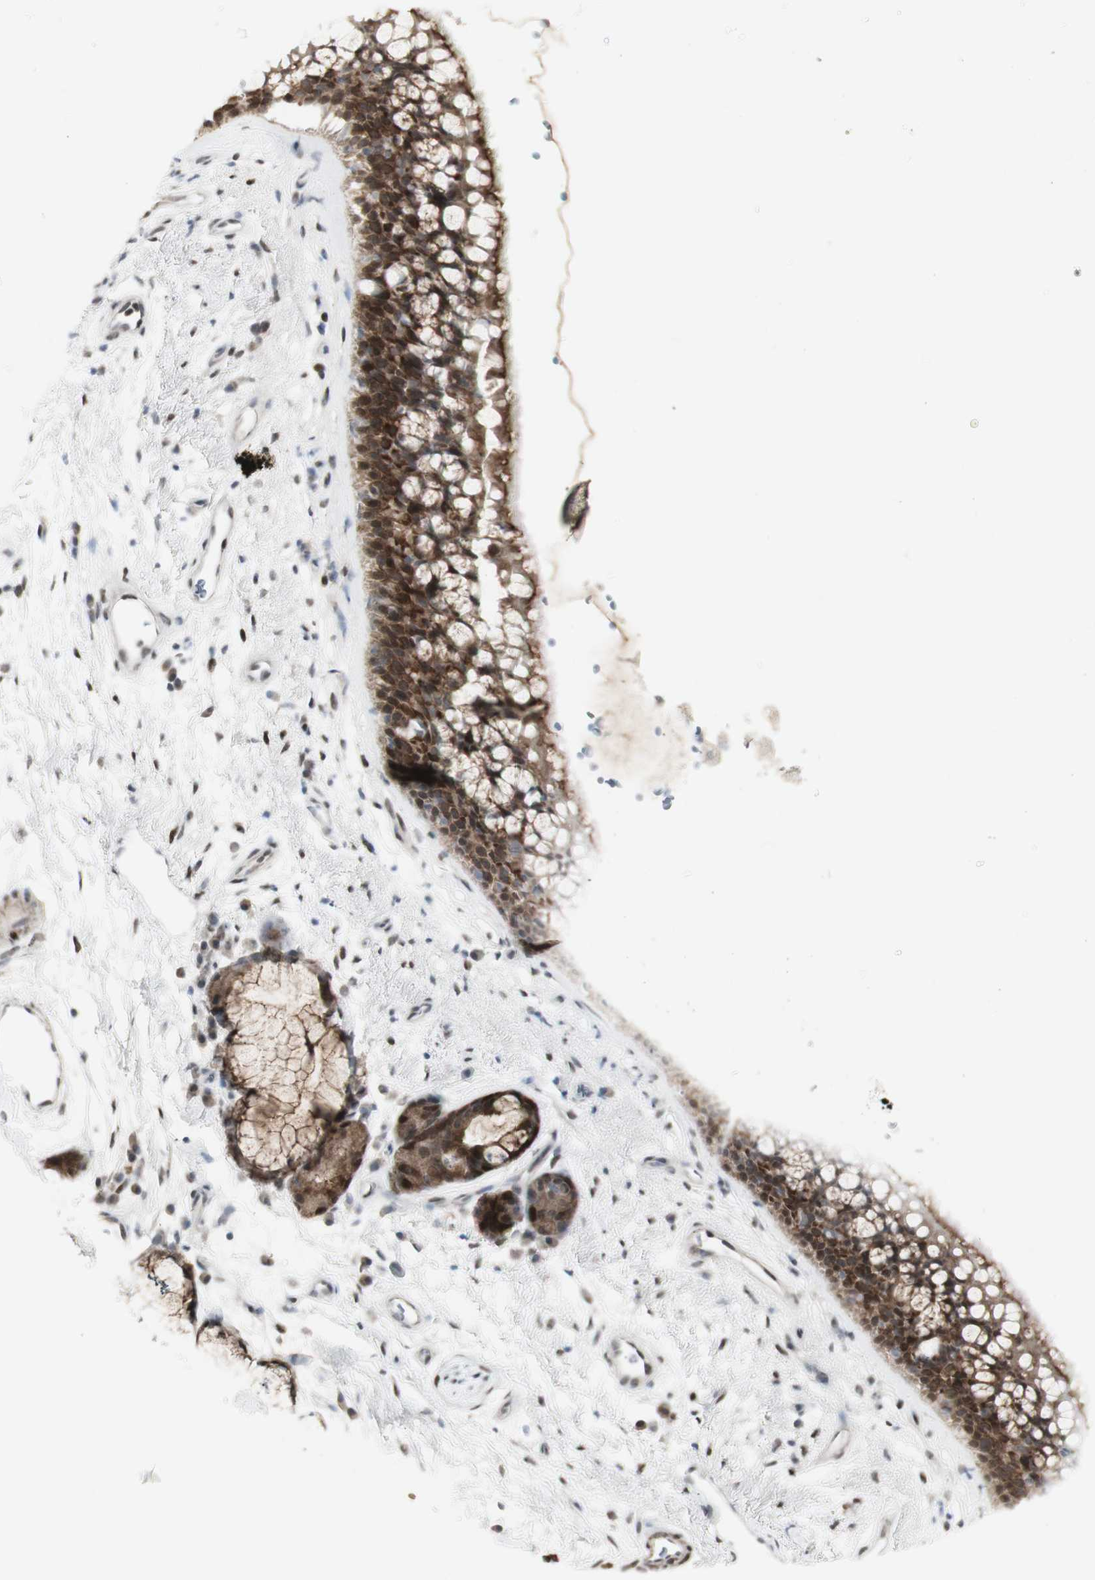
{"staining": {"intensity": "strong", "quantity": ">75%", "location": "cytoplasmic/membranous"}, "tissue": "bronchus", "cell_type": "Respiratory epithelial cells", "image_type": "normal", "snomed": [{"axis": "morphology", "description": "Normal tissue, NOS"}, {"axis": "topography", "description": "Bronchus"}], "caption": "IHC staining of benign bronchus, which exhibits high levels of strong cytoplasmic/membranous staining in approximately >75% of respiratory epithelial cells indicating strong cytoplasmic/membranous protein positivity. The staining was performed using DAB (3,3'-diaminobenzidine) (brown) for protein detection and nuclei were counterstained in hematoxylin (blue).", "gene": "C1orf116", "patient": {"sex": "female", "age": 54}}